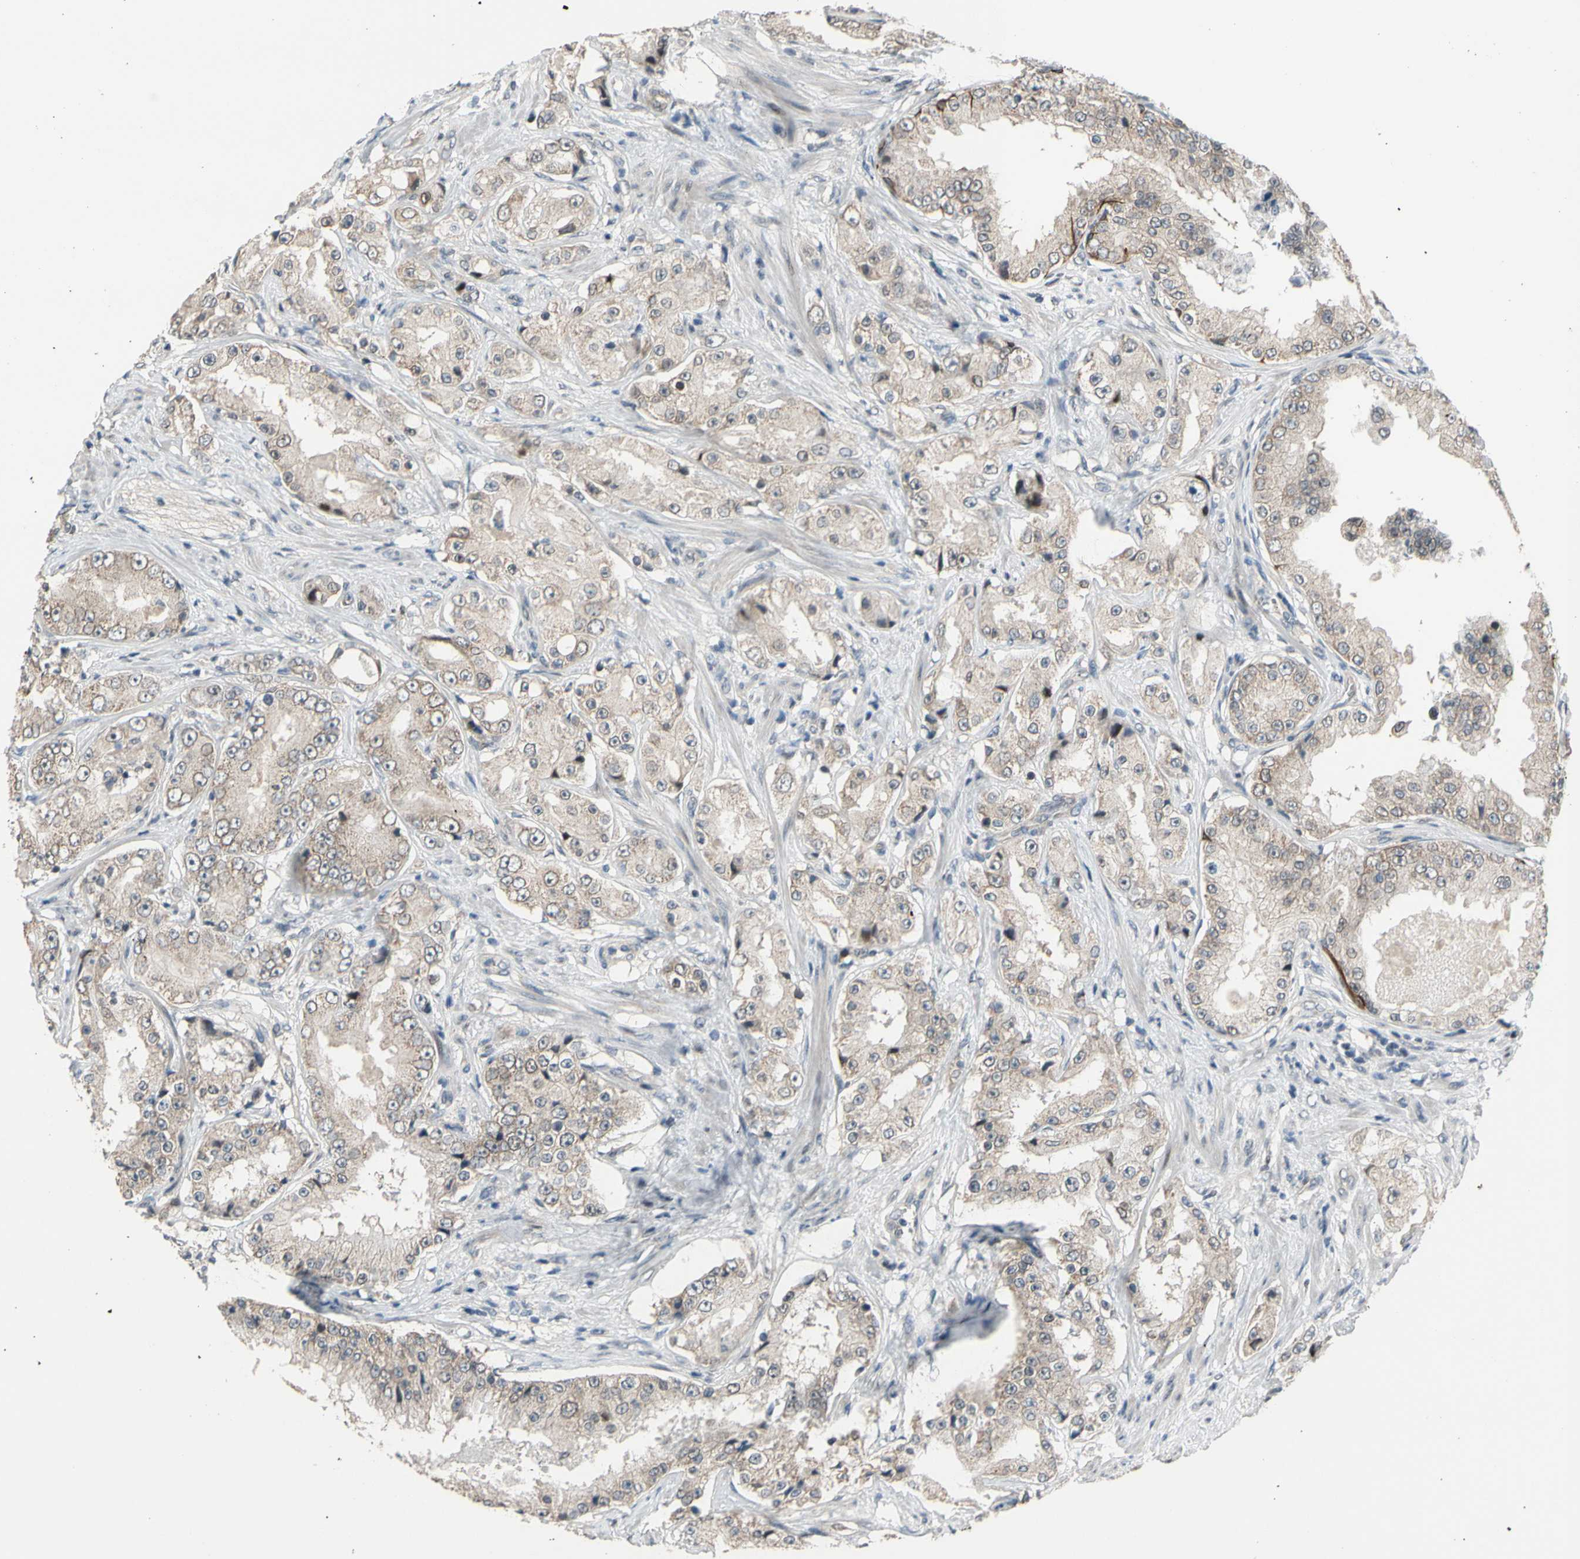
{"staining": {"intensity": "weak", "quantity": ">75%", "location": "cytoplasmic/membranous"}, "tissue": "prostate cancer", "cell_type": "Tumor cells", "image_type": "cancer", "snomed": [{"axis": "morphology", "description": "Adenocarcinoma, High grade"}, {"axis": "topography", "description": "Prostate"}], "caption": "The photomicrograph demonstrates a brown stain indicating the presence of a protein in the cytoplasmic/membranous of tumor cells in prostate cancer (high-grade adenocarcinoma).", "gene": "ZNF184", "patient": {"sex": "male", "age": 73}}